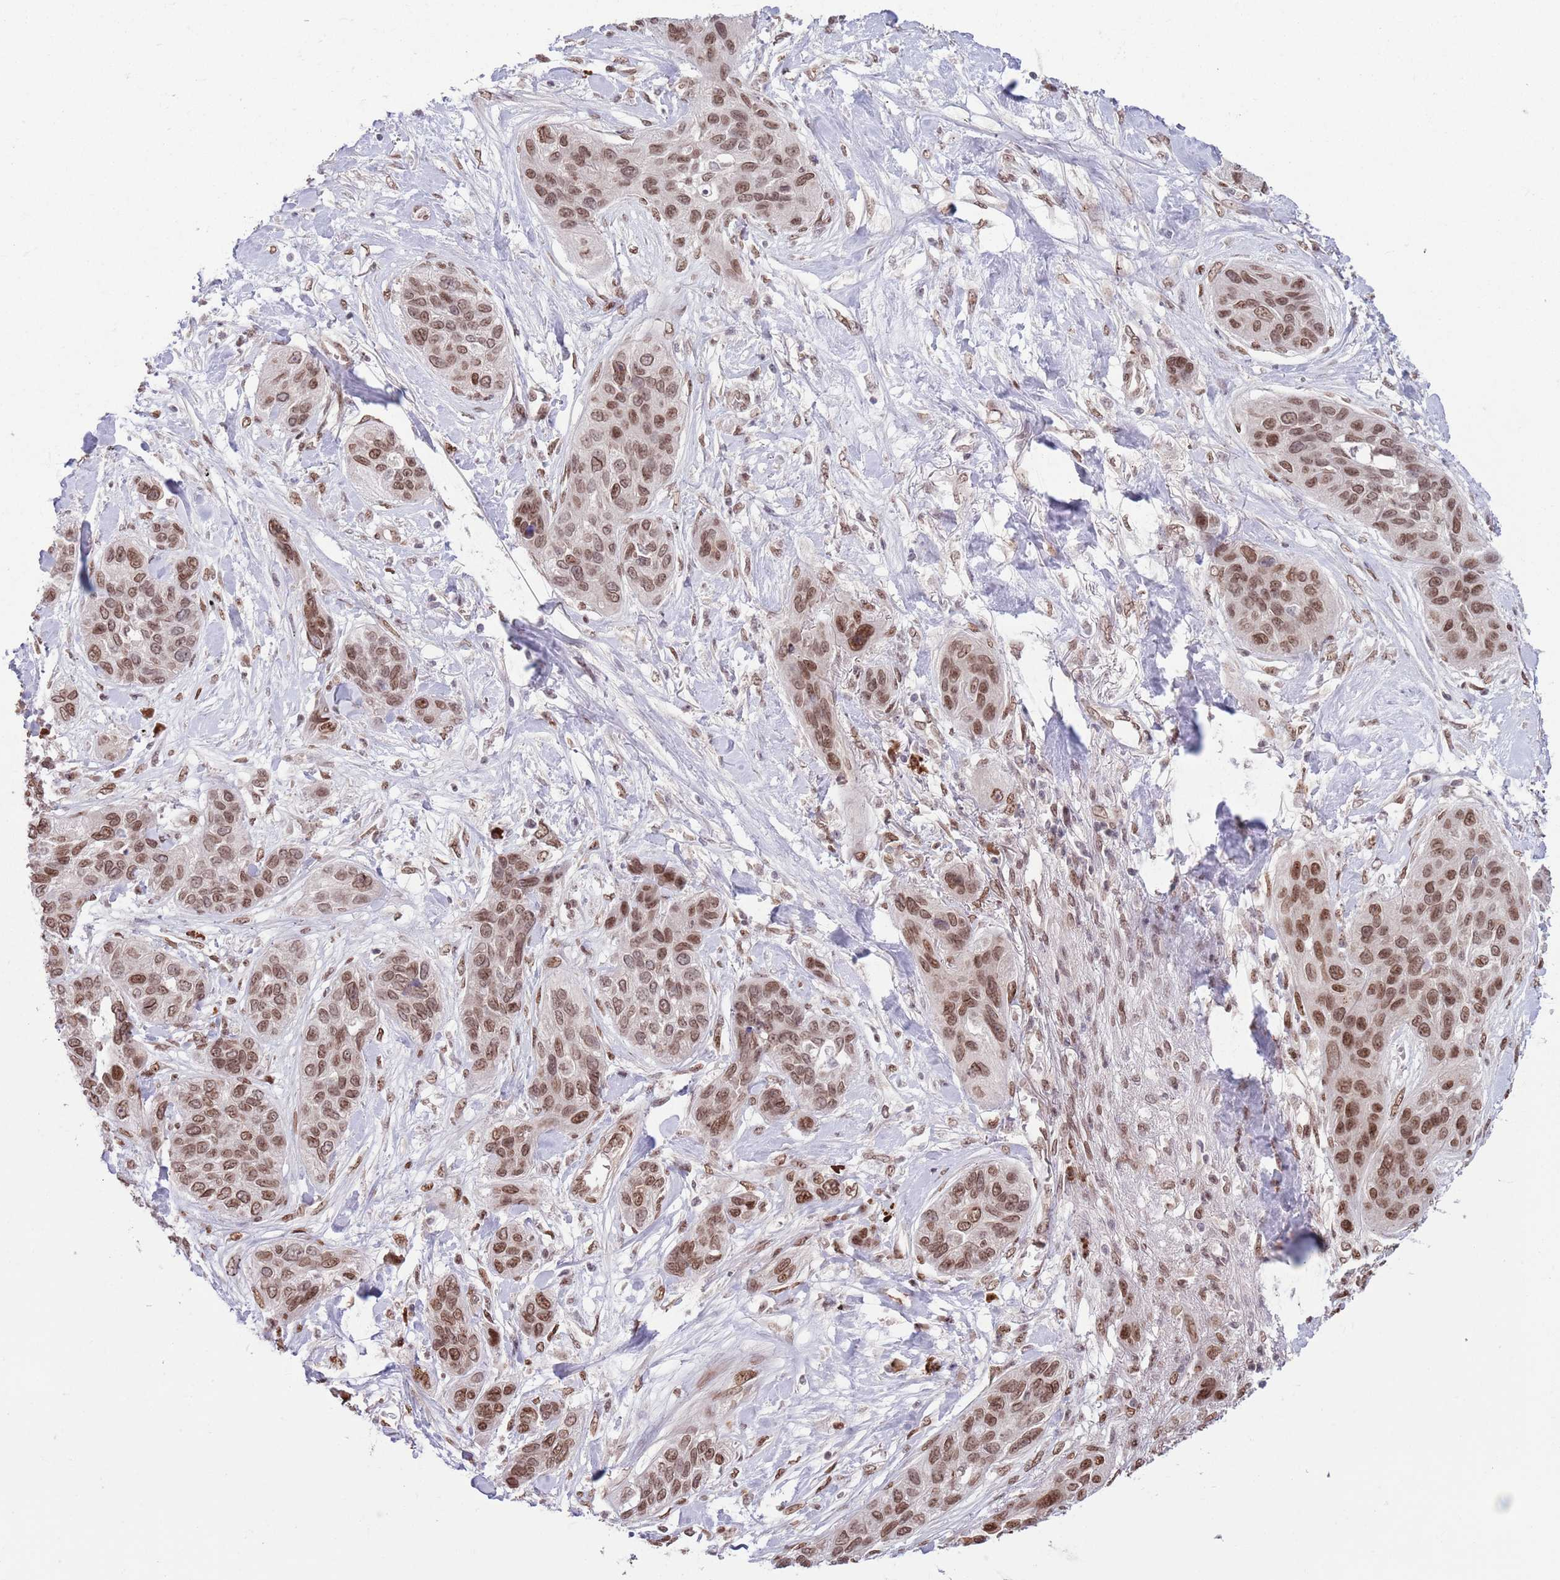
{"staining": {"intensity": "moderate", "quantity": ">75%", "location": "nuclear"}, "tissue": "lung cancer", "cell_type": "Tumor cells", "image_type": "cancer", "snomed": [{"axis": "morphology", "description": "Squamous cell carcinoma, NOS"}, {"axis": "topography", "description": "Lung"}], "caption": "IHC (DAB (3,3'-diaminobenzidine)) staining of lung cancer exhibits moderate nuclear protein positivity in approximately >75% of tumor cells.", "gene": "SIPA1L3", "patient": {"sex": "female", "age": 70}}